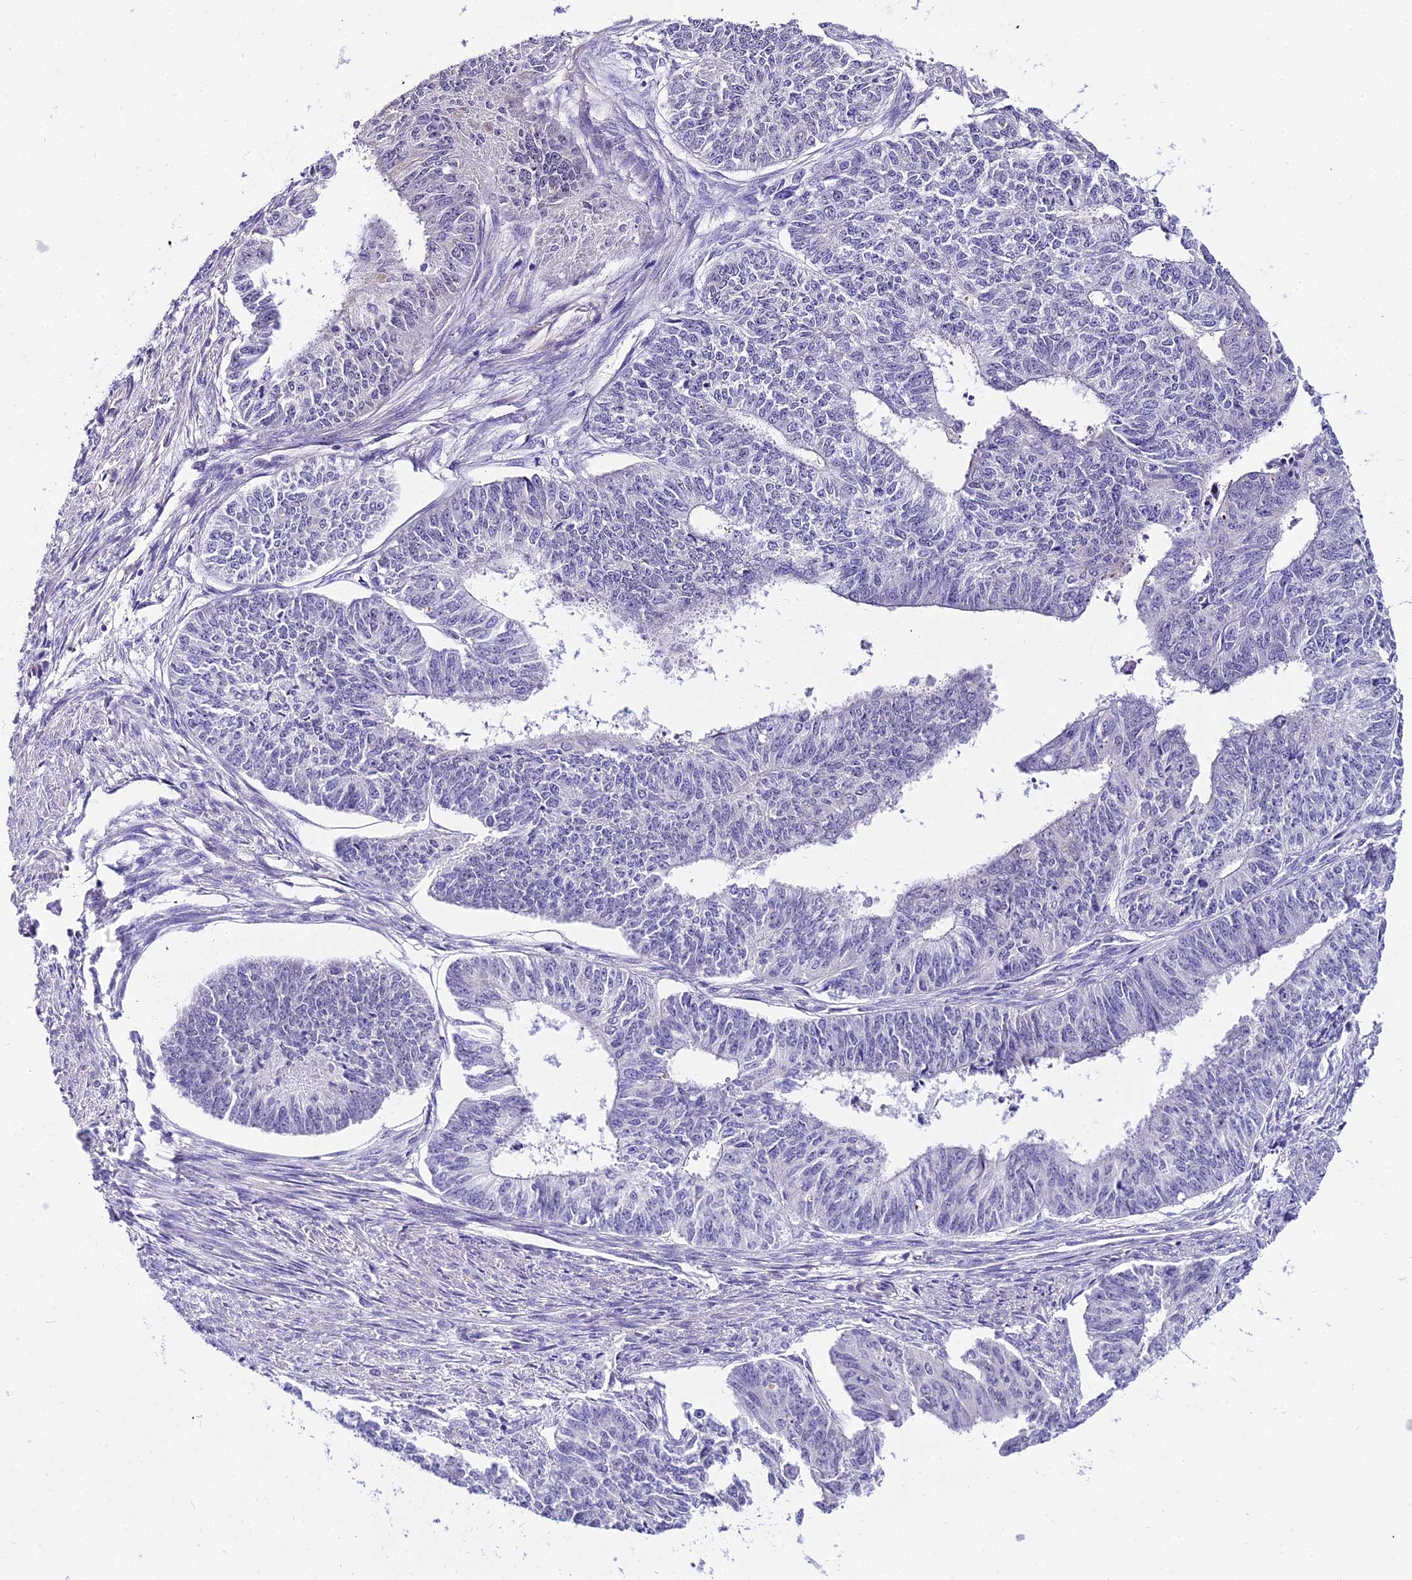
{"staining": {"intensity": "negative", "quantity": "none", "location": "none"}, "tissue": "endometrial cancer", "cell_type": "Tumor cells", "image_type": "cancer", "snomed": [{"axis": "morphology", "description": "Adenocarcinoma, NOS"}, {"axis": "topography", "description": "Endometrium"}], "caption": "Immunohistochemistry of endometrial cancer (adenocarcinoma) shows no expression in tumor cells.", "gene": "POLR2I", "patient": {"sex": "female", "age": 32}}